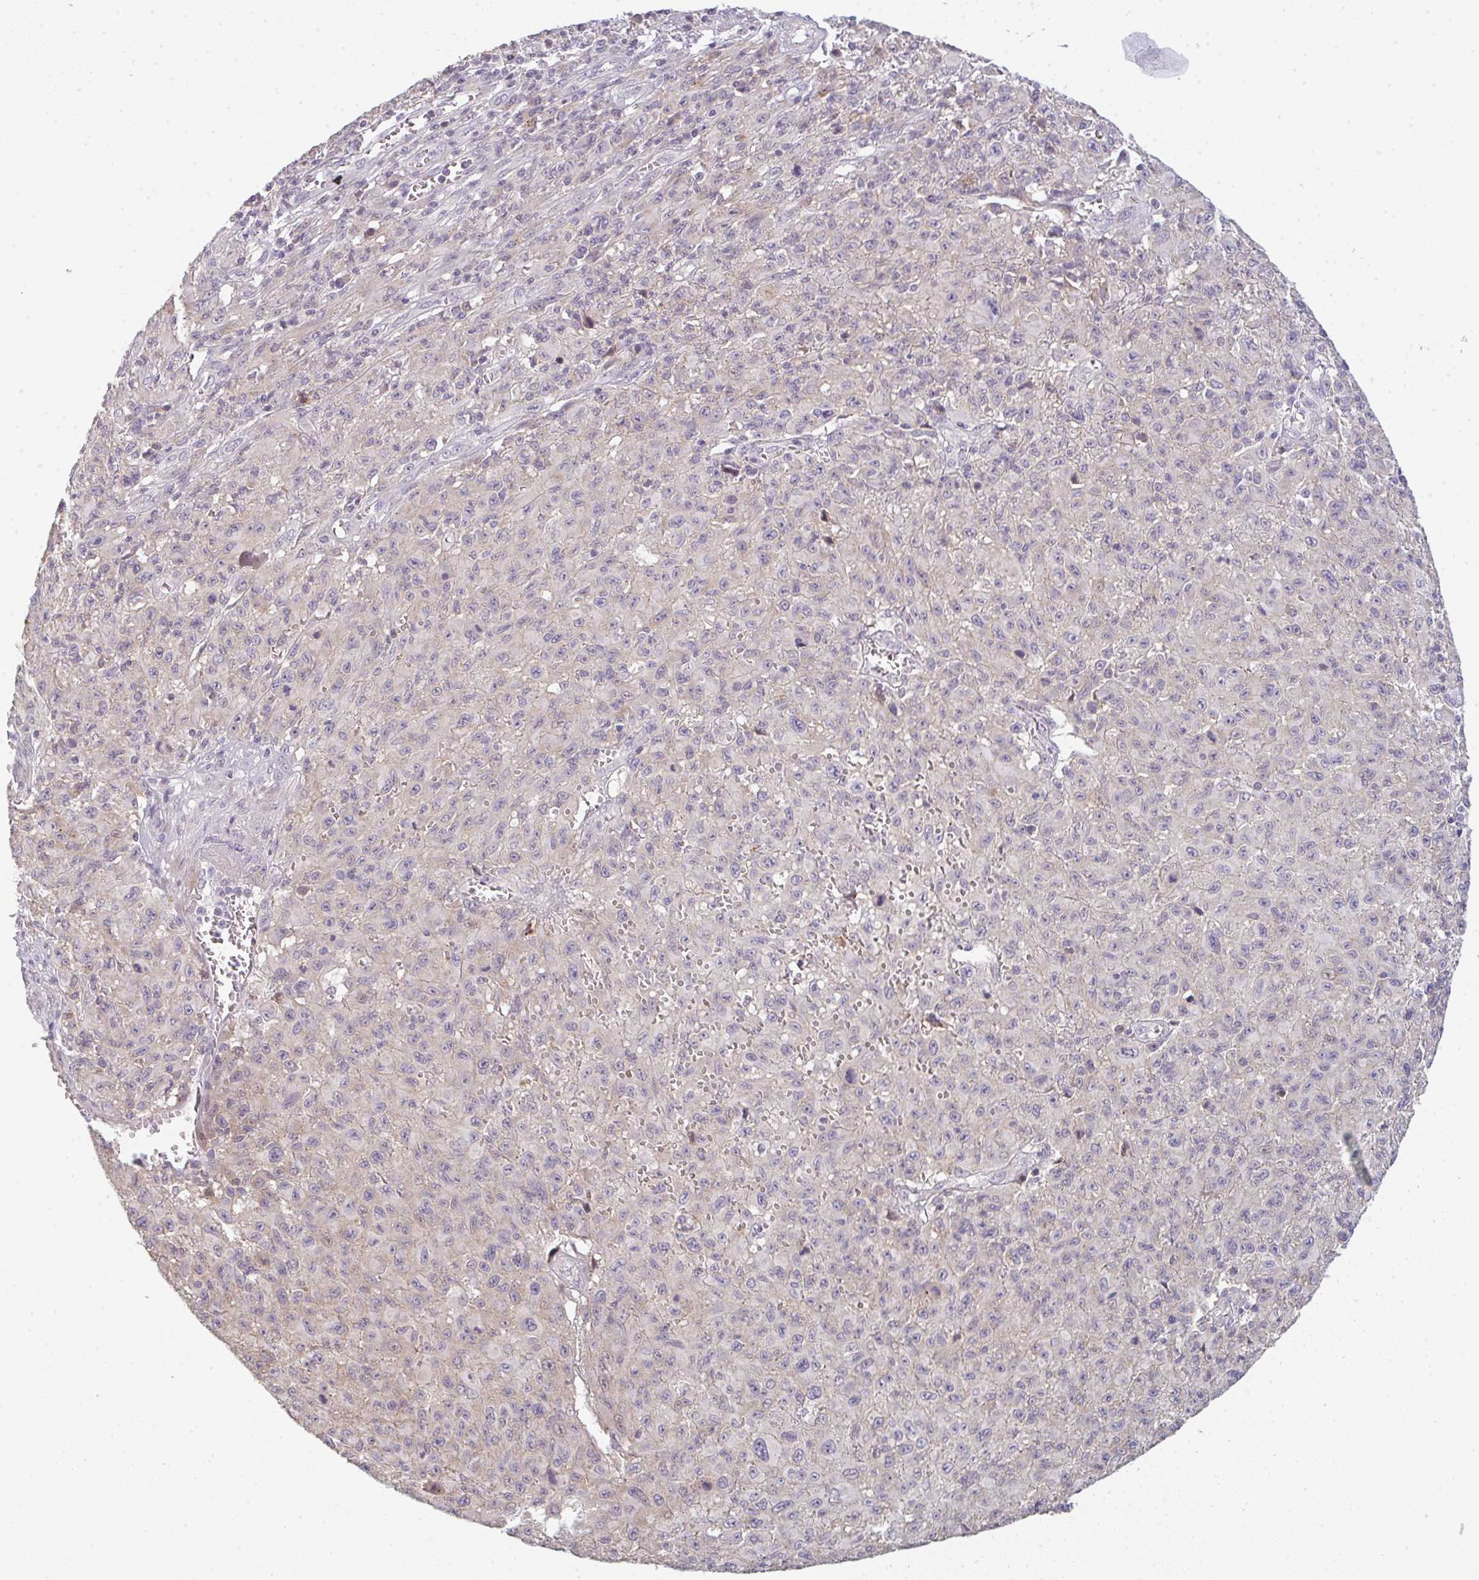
{"staining": {"intensity": "negative", "quantity": "none", "location": "none"}, "tissue": "melanoma", "cell_type": "Tumor cells", "image_type": "cancer", "snomed": [{"axis": "morphology", "description": "Malignant melanoma, NOS"}, {"axis": "topography", "description": "Skin"}], "caption": "High power microscopy micrograph of an immunohistochemistry (IHC) micrograph of malignant melanoma, revealing no significant positivity in tumor cells.", "gene": "TMEM237", "patient": {"sex": "male", "age": 46}}